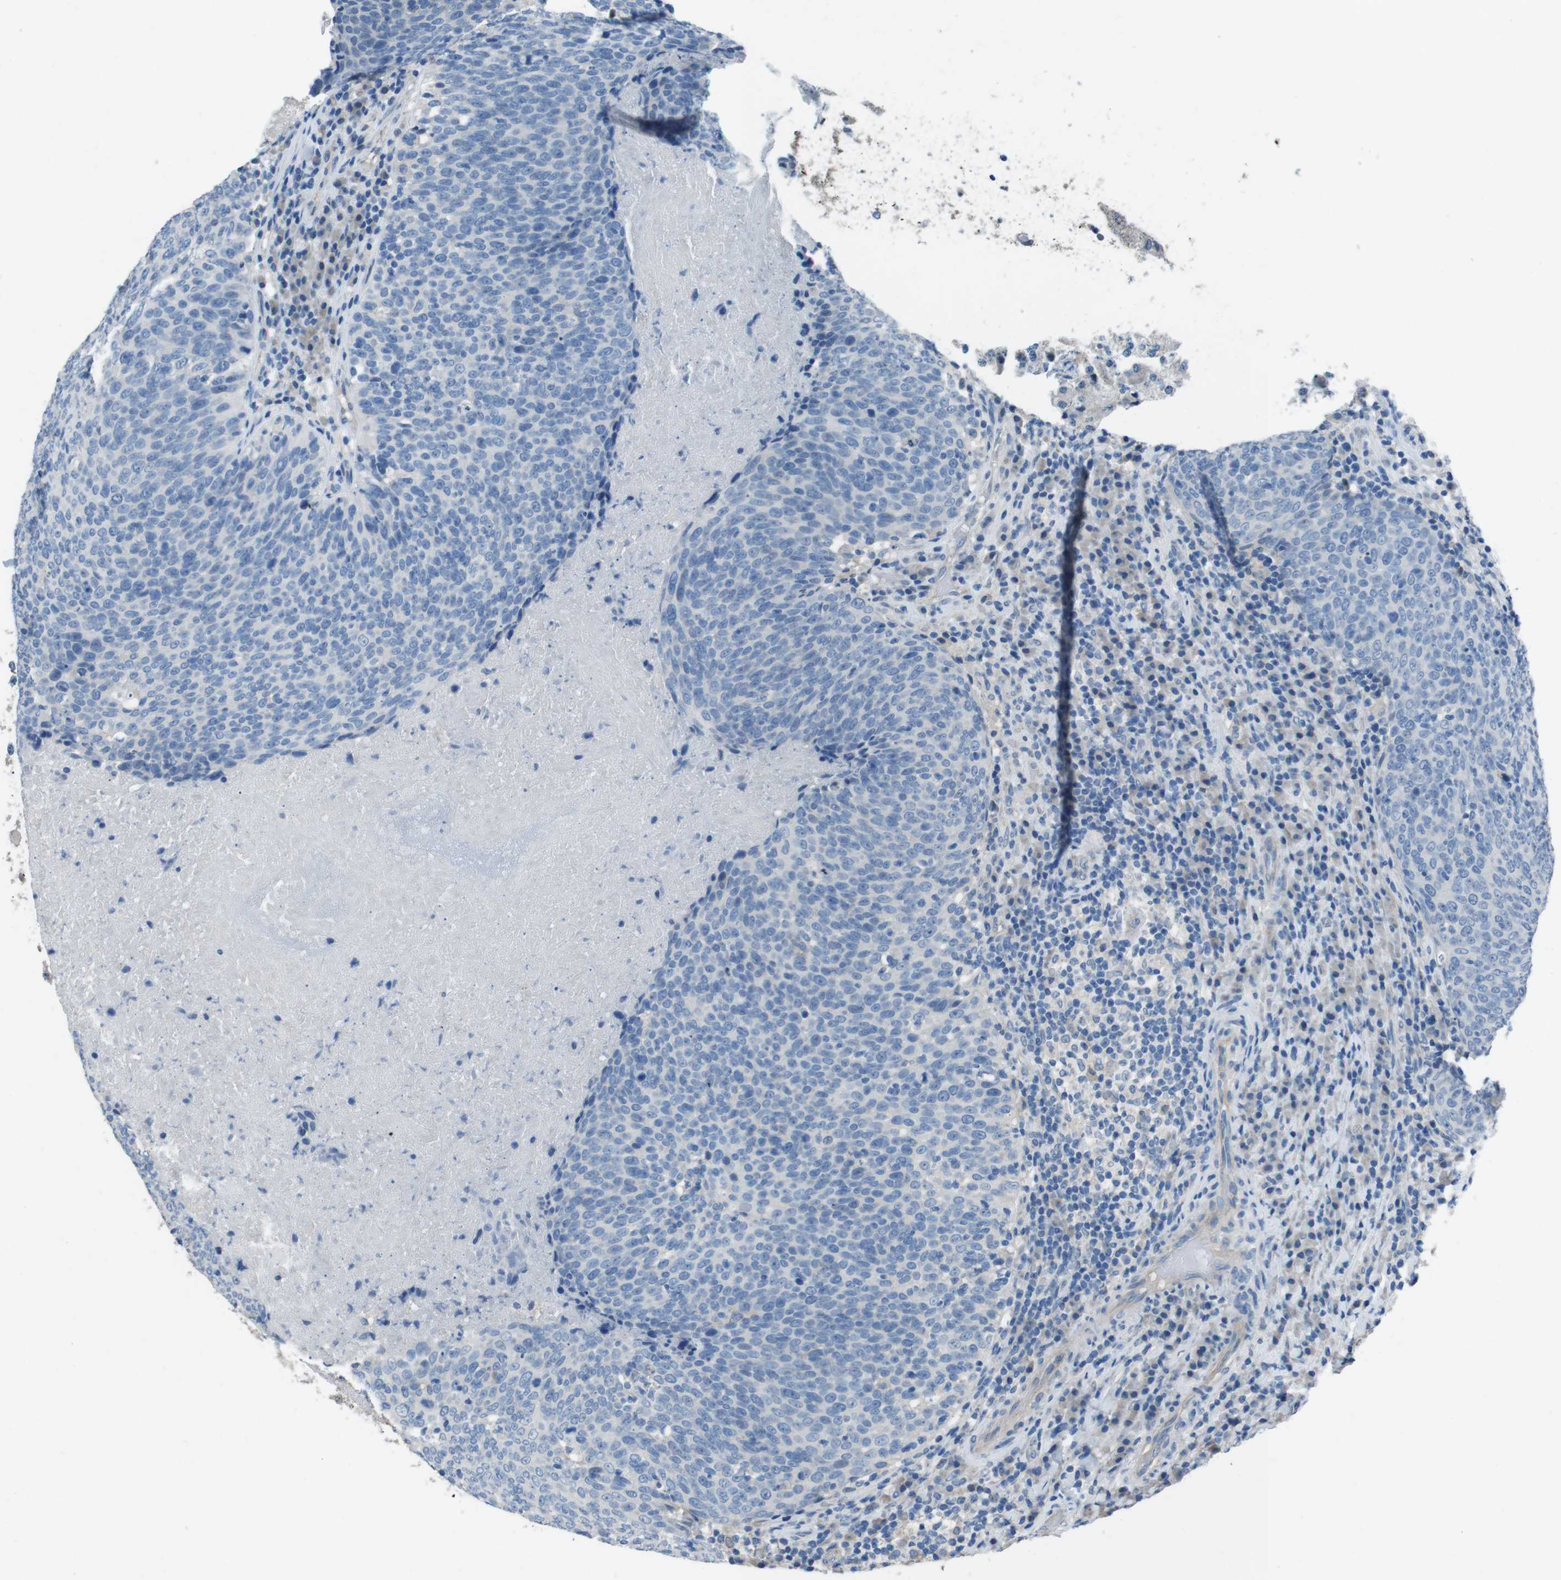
{"staining": {"intensity": "negative", "quantity": "none", "location": "none"}, "tissue": "head and neck cancer", "cell_type": "Tumor cells", "image_type": "cancer", "snomed": [{"axis": "morphology", "description": "Squamous cell carcinoma, NOS"}, {"axis": "morphology", "description": "Squamous cell carcinoma, metastatic, NOS"}, {"axis": "topography", "description": "Lymph node"}, {"axis": "topography", "description": "Head-Neck"}], "caption": "A high-resolution histopathology image shows immunohistochemistry (IHC) staining of head and neck cancer (metastatic squamous cell carcinoma), which demonstrates no significant staining in tumor cells.", "gene": "CYP2C8", "patient": {"sex": "male", "age": 62}}